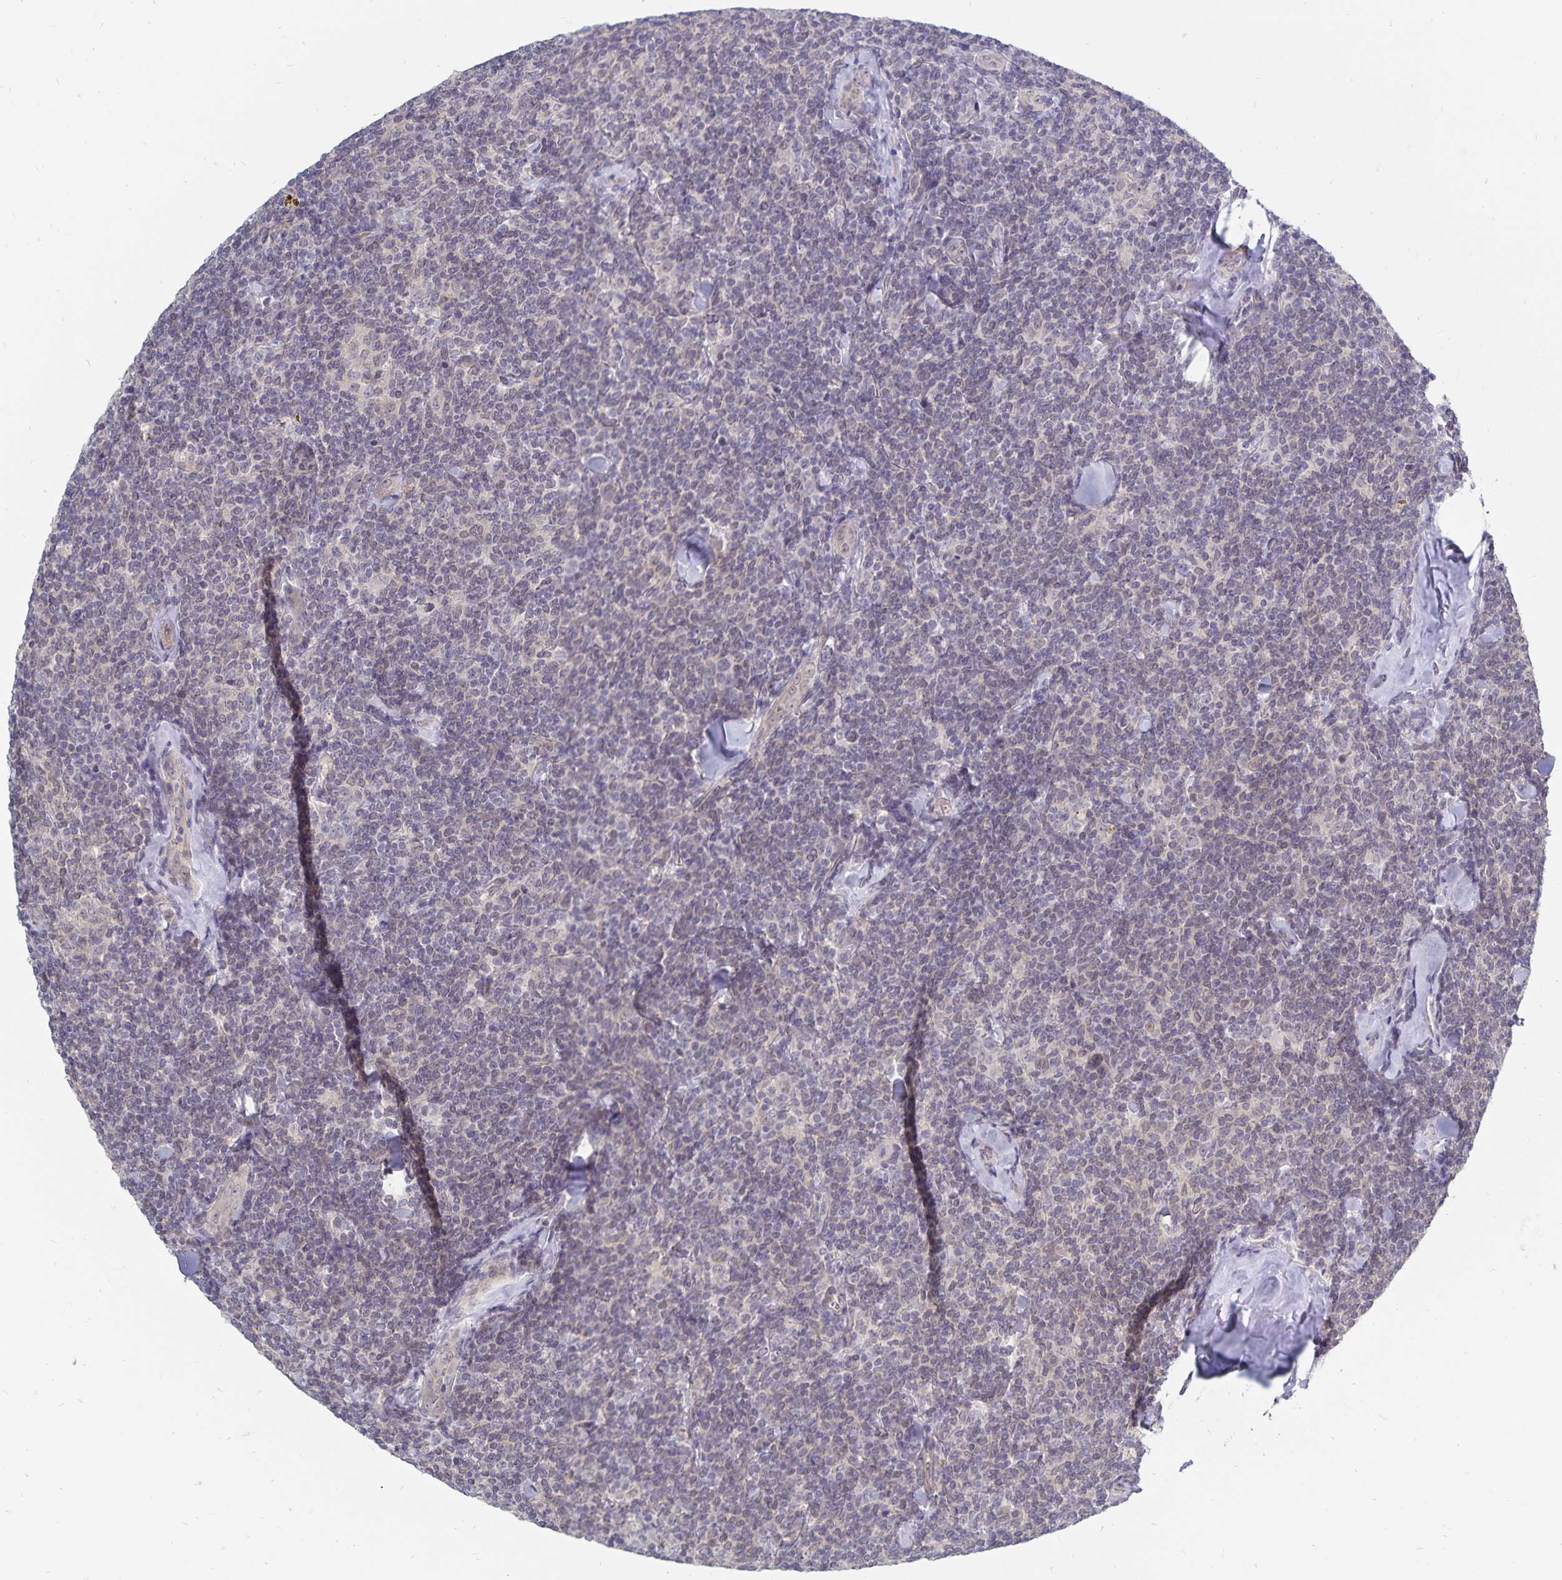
{"staining": {"intensity": "negative", "quantity": "none", "location": "none"}, "tissue": "lymphoma", "cell_type": "Tumor cells", "image_type": "cancer", "snomed": [{"axis": "morphology", "description": "Malignant lymphoma, non-Hodgkin's type, Low grade"}, {"axis": "topography", "description": "Lymph node"}], "caption": "This is an immunohistochemistry image of human lymphoma. There is no staining in tumor cells.", "gene": "CDKN2B", "patient": {"sex": "female", "age": 56}}